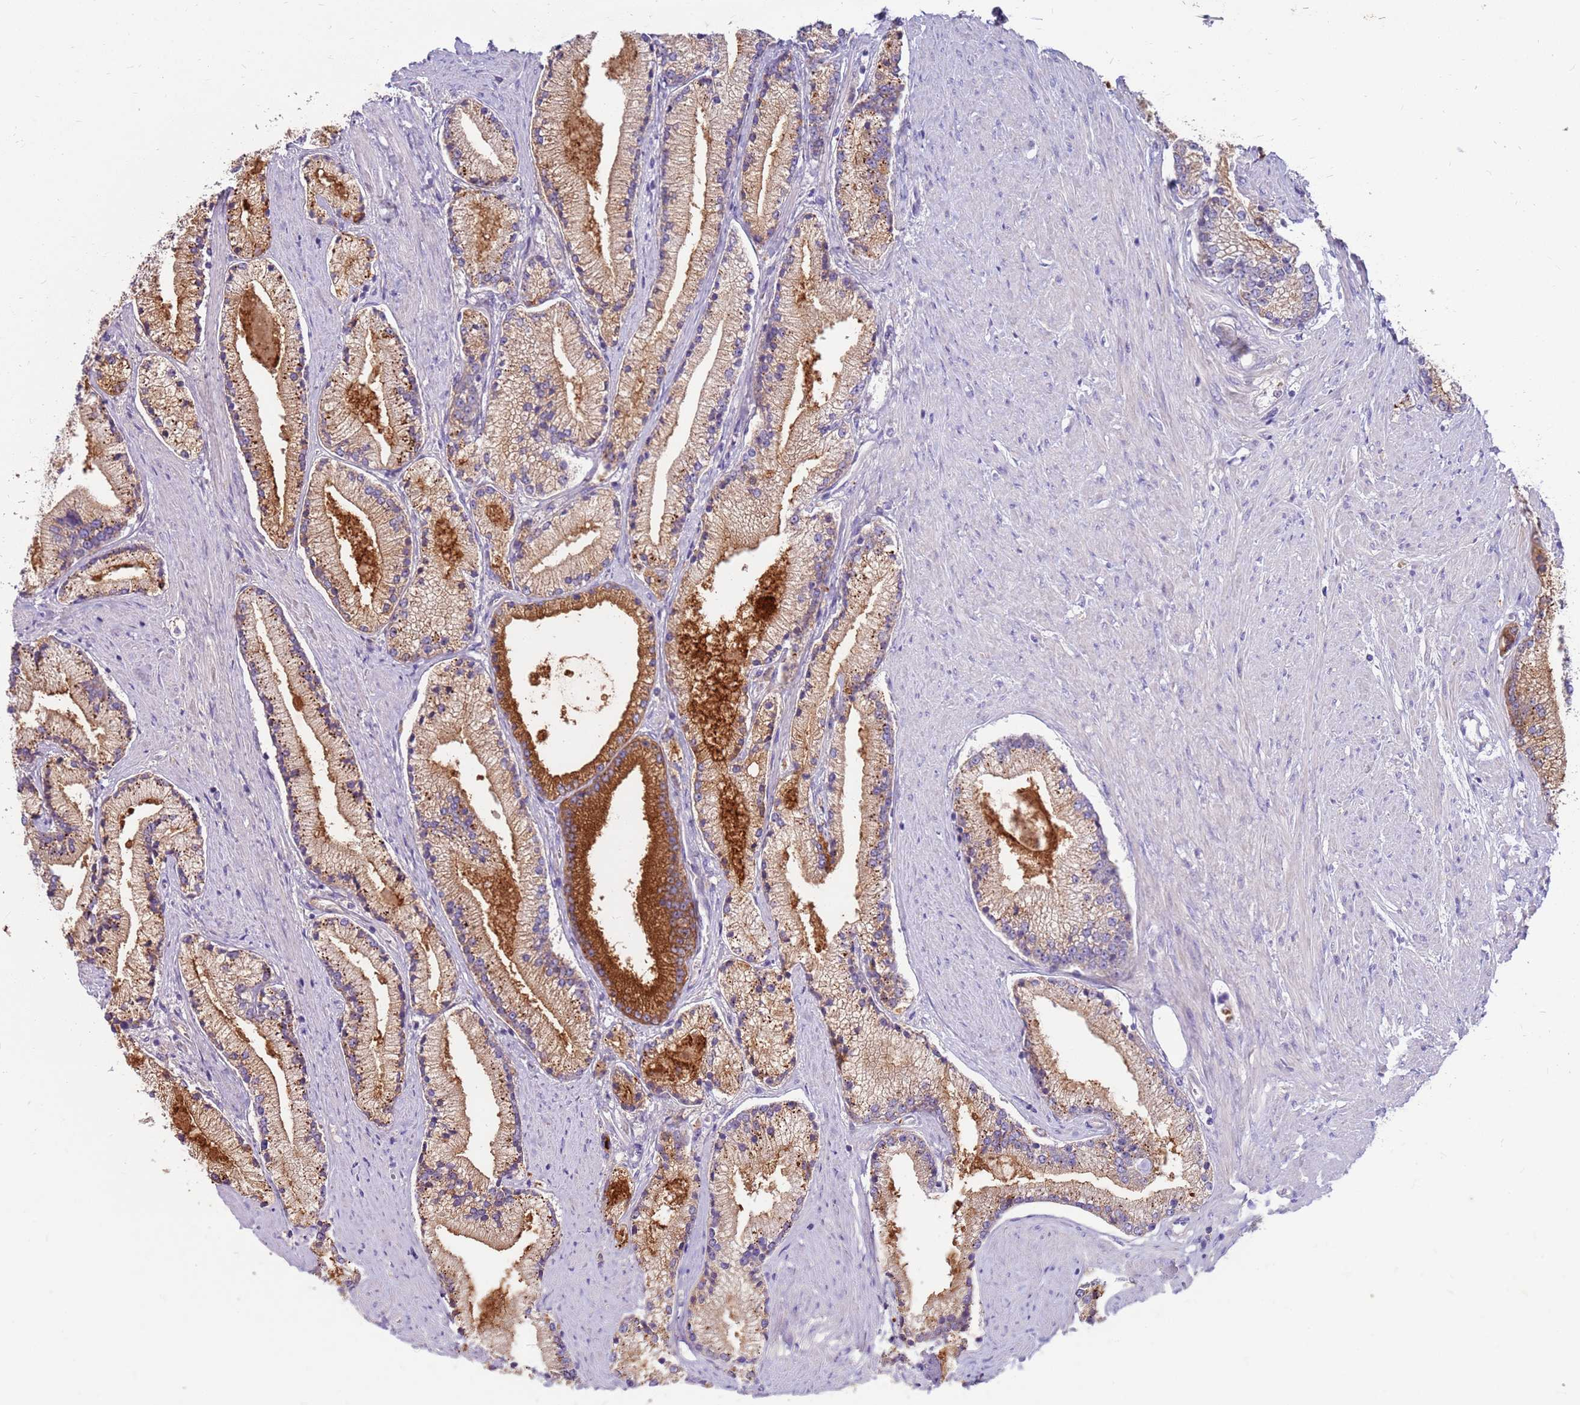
{"staining": {"intensity": "moderate", "quantity": ">75%", "location": "cytoplasmic/membranous"}, "tissue": "prostate cancer", "cell_type": "Tumor cells", "image_type": "cancer", "snomed": [{"axis": "morphology", "description": "Adenocarcinoma, High grade"}, {"axis": "topography", "description": "Prostate"}], "caption": "A micrograph of prostate cancer (high-grade adenocarcinoma) stained for a protein displays moderate cytoplasmic/membranous brown staining in tumor cells.", "gene": "SLC44A4", "patient": {"sex": "male", "age": 67}}